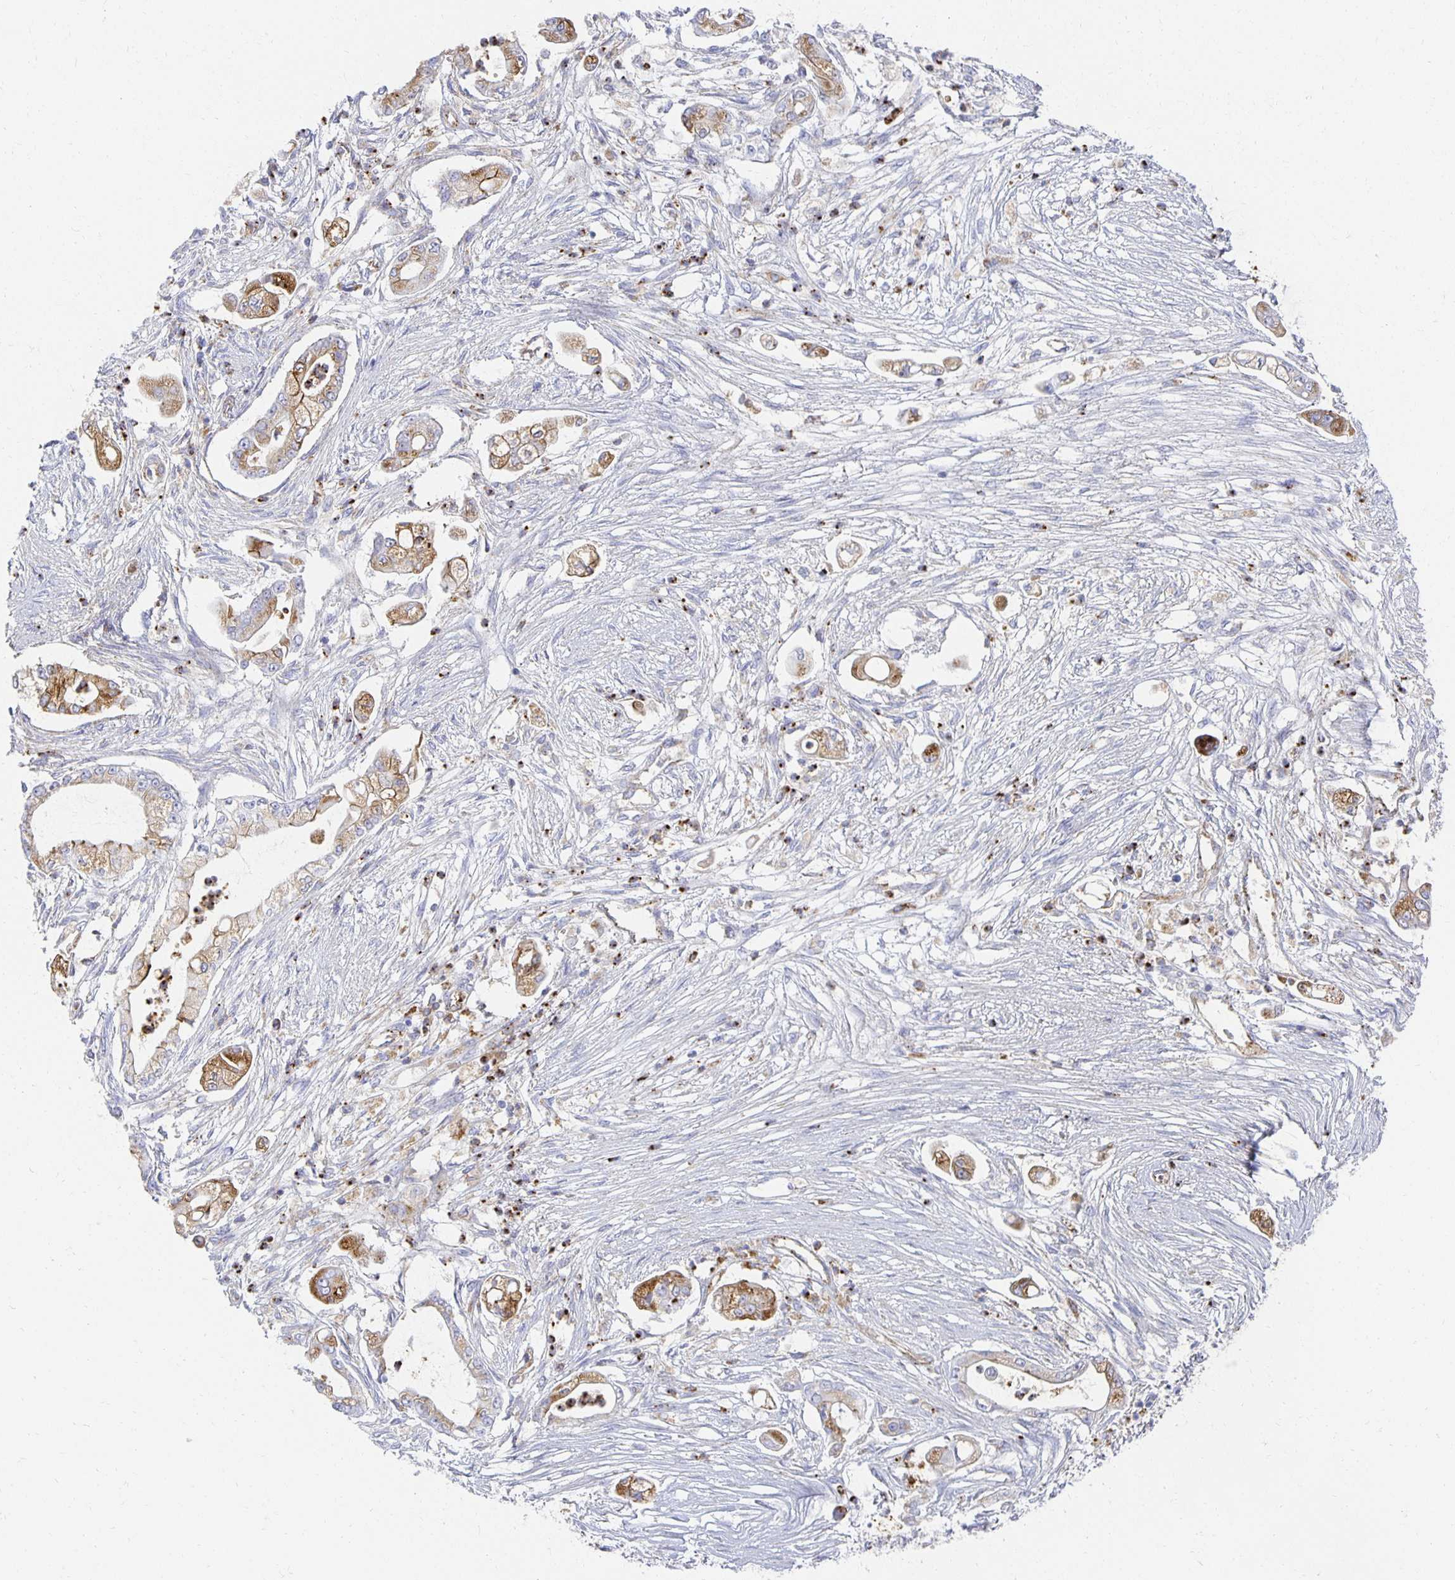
{"staining": {"intensity": "moderate", "quantity": ">75%", "location": "cytoplasmic/membranous"}, "tissue": "pancreatic cancer", "cell_type": "Tumor cells", "image_type": "cancer", "snomed": [{"axis": "morphology", "description": "Adenocarcinoma, NOS"}, {"axis": "topography", "description": "Pancreas"}], "caption": "Tumor cells demonstrate medium levels of moderate cytoplasmic/membranous staining in approximately >75% of cells in human pancreatic cancer.", "gene": "TAAR1", "patient": {"sex": "female", "age": 69}}